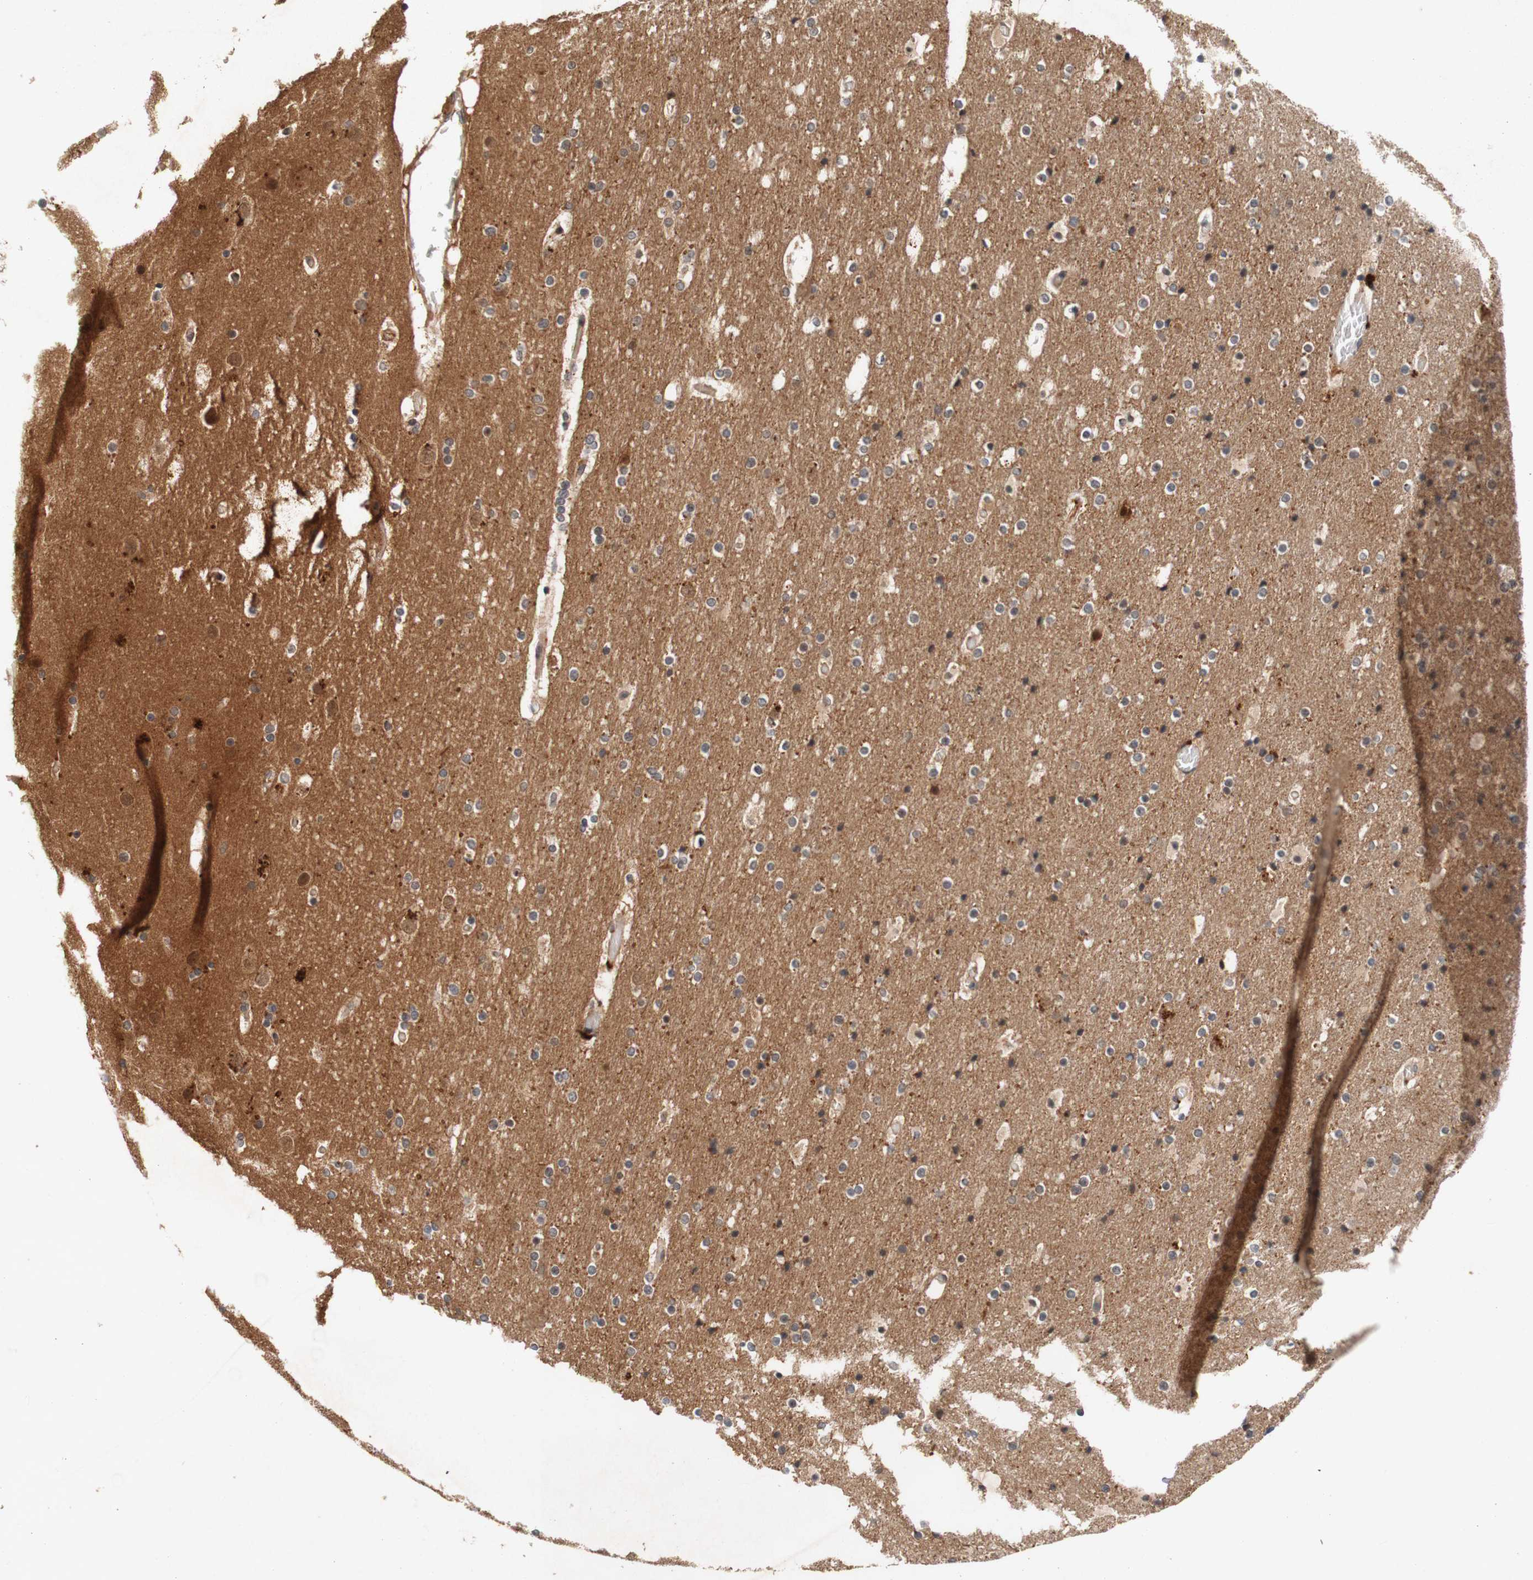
{"staining": {"intensity": "negative", "quantity": "none", "location": "none"}, "tissue": "cerebral cortex", "cell_type": "Endothelial cells", "image_type": "normal", "snomed": [{"axis": "morphology", "description": "Normal tissue, NOS"}, {"axis": "topography", "description": "Cerebral cortex"}], "caption": "Histopathology image shows no significant protein expression in endothelial cells of benign cerebral cortex. (DAB immunohistochemistry, high magnification).", "gene": "PIN1", "patient": {"sex": "male", "age": 57}}